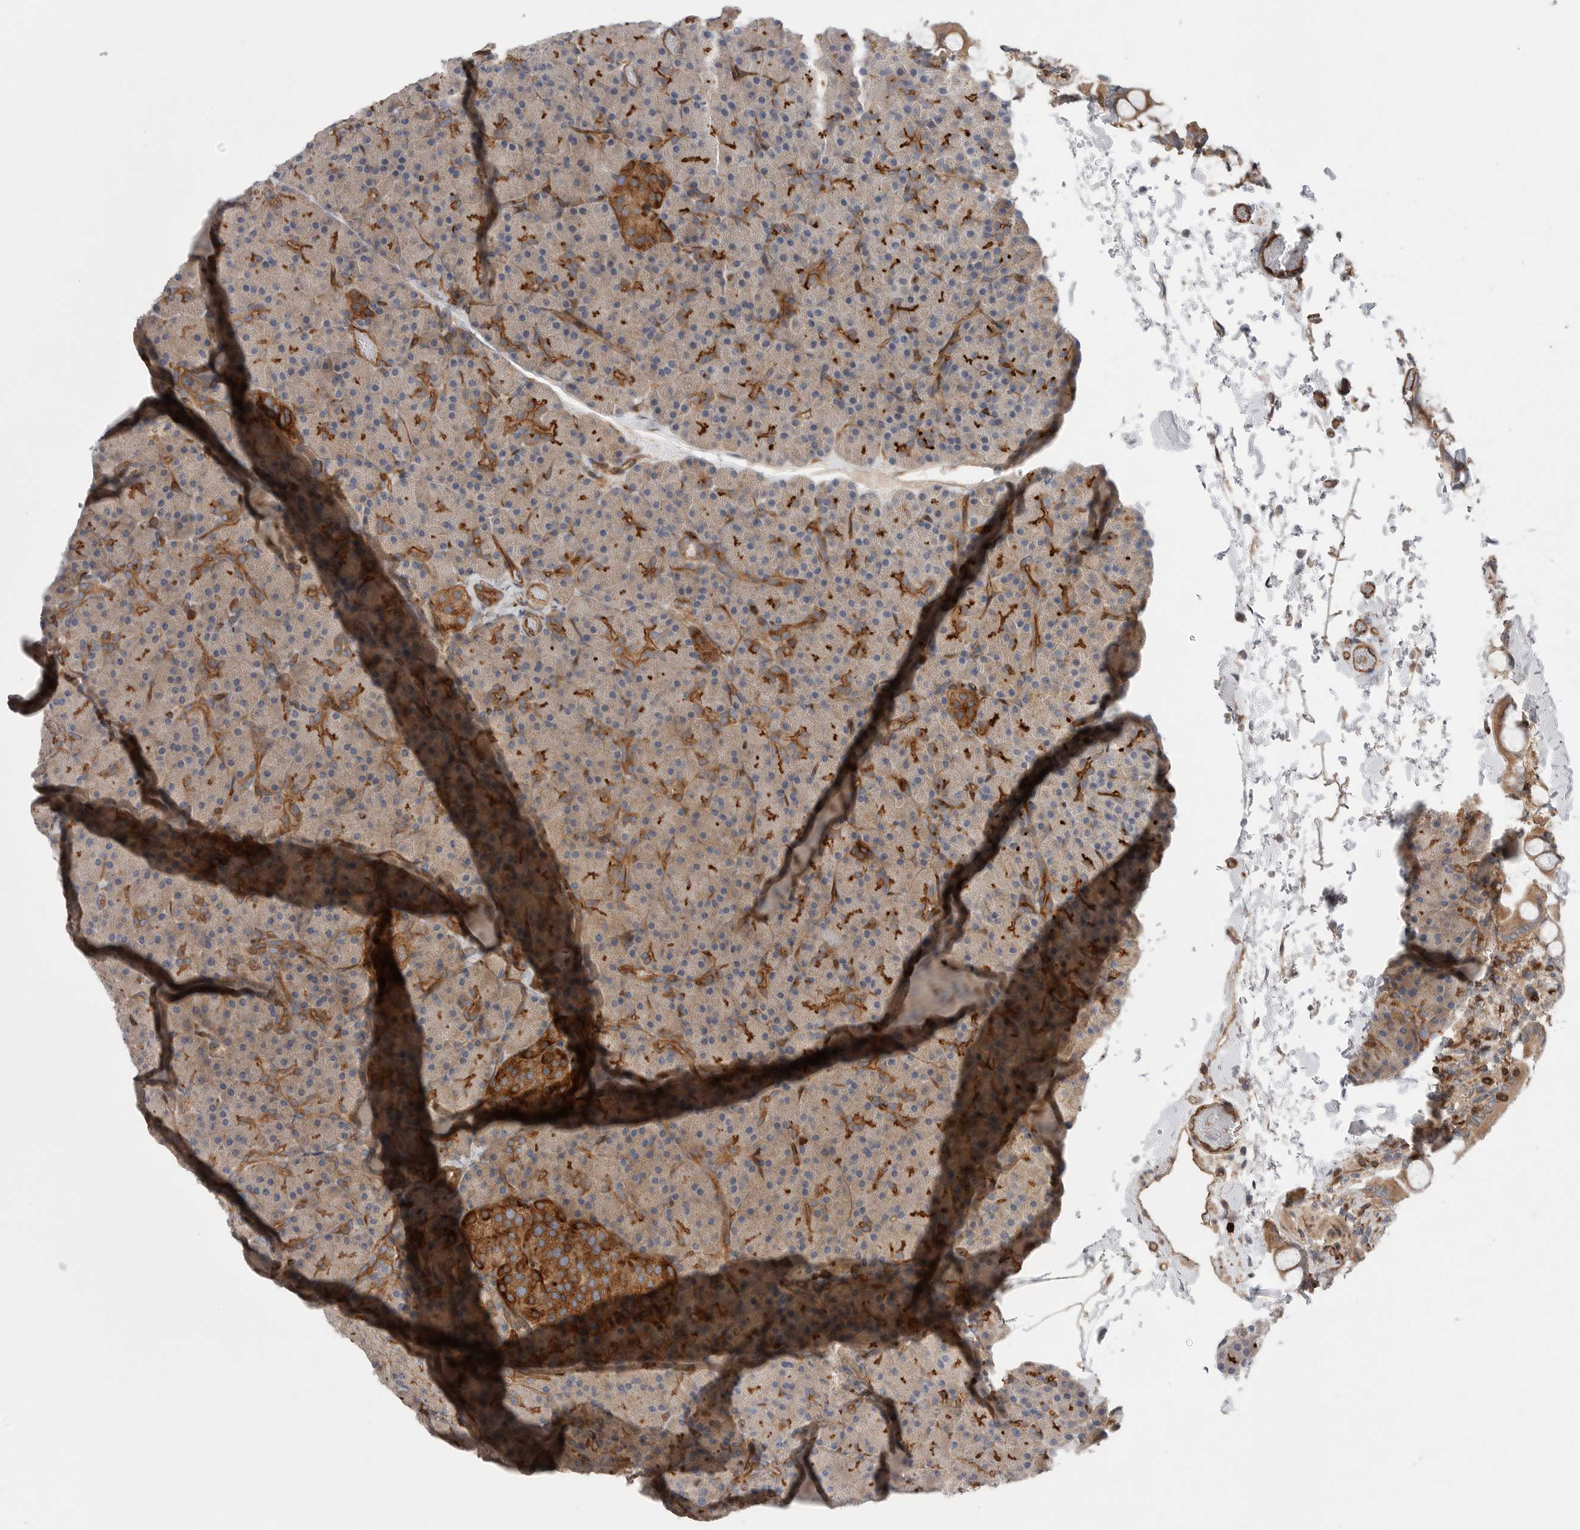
{"staining": {"intensity": "moderate", "quantity": "25%-75%", "location": "cytoplasmic/membranous"}, "tissue": "pancreas", "cell_type": "Exocrine glandular cells", "image_type": "normal", "snomed": [{"axis": "morphology", "description": "Normal tissue, NOS"}, {"axis": "topography", "description": "Pancreas"}], "caption": "DAB immunohistochemical staining of unremarkable human pancreas reveals moderate cytoplasmic/membranous protein staining in approximately 25%-75% of exocrine glandular cells. (Stains: DAB in brown, nuclei in blue, Microscopy: brightfield microscopy at high magnification).", "gene": "PRKCH", "patient": {"sex": "female", "age": 43}}